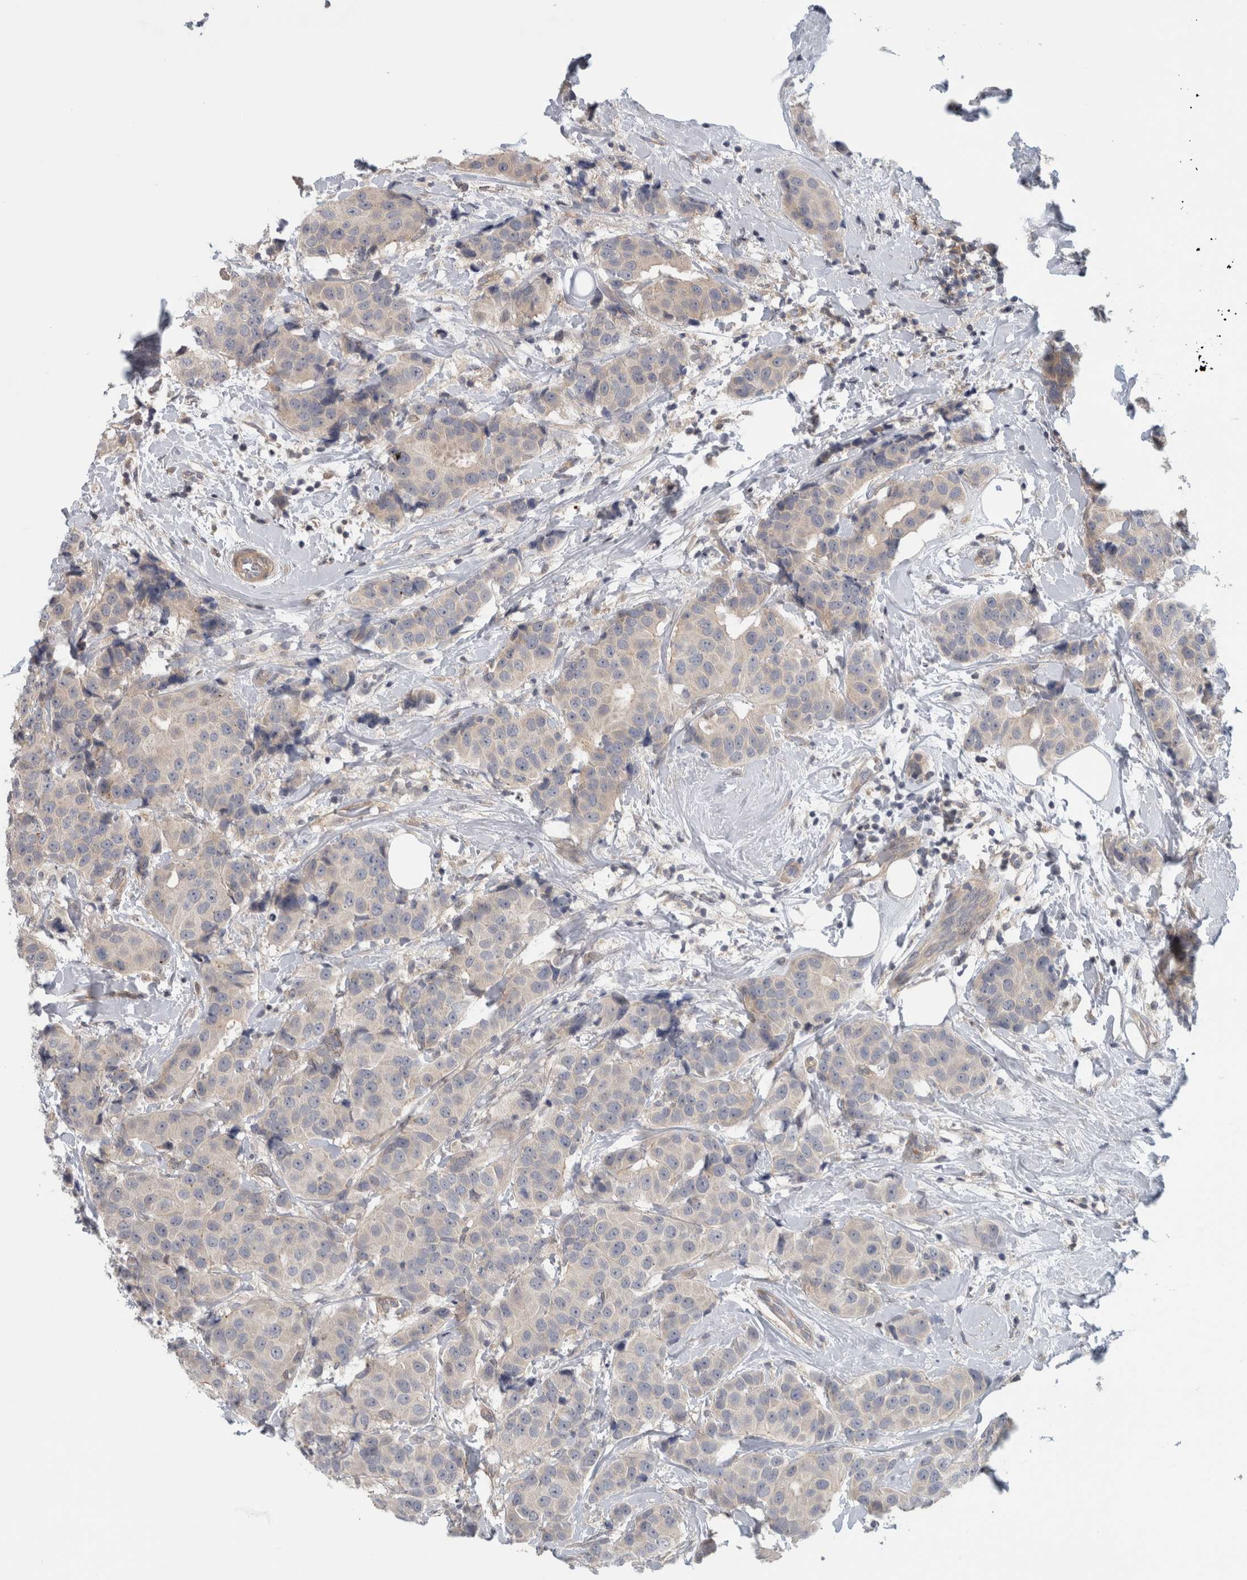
{"staining": {"intensity": "weak", "quantity": "<25%", "location": "cytoplasmic/membranous"}, "tissue": "breast cancer", "cell_type": "Tumor cells", "image_type": "cancer", "snomed": [{"axis": "morphology", "description": "Normal tissue, NOS"}, {"axis": "morphology", "description": "Duct carcinoma"}, {"axis": "topography", "description": "Breast"}], "caption": "A micrograph of breast infiltrating ductal carcinoma stained for a protein reveals no brown staining in tumor cells.", "gene": "ZNF804B", "patient": {"sex": "female", "age": 39}}